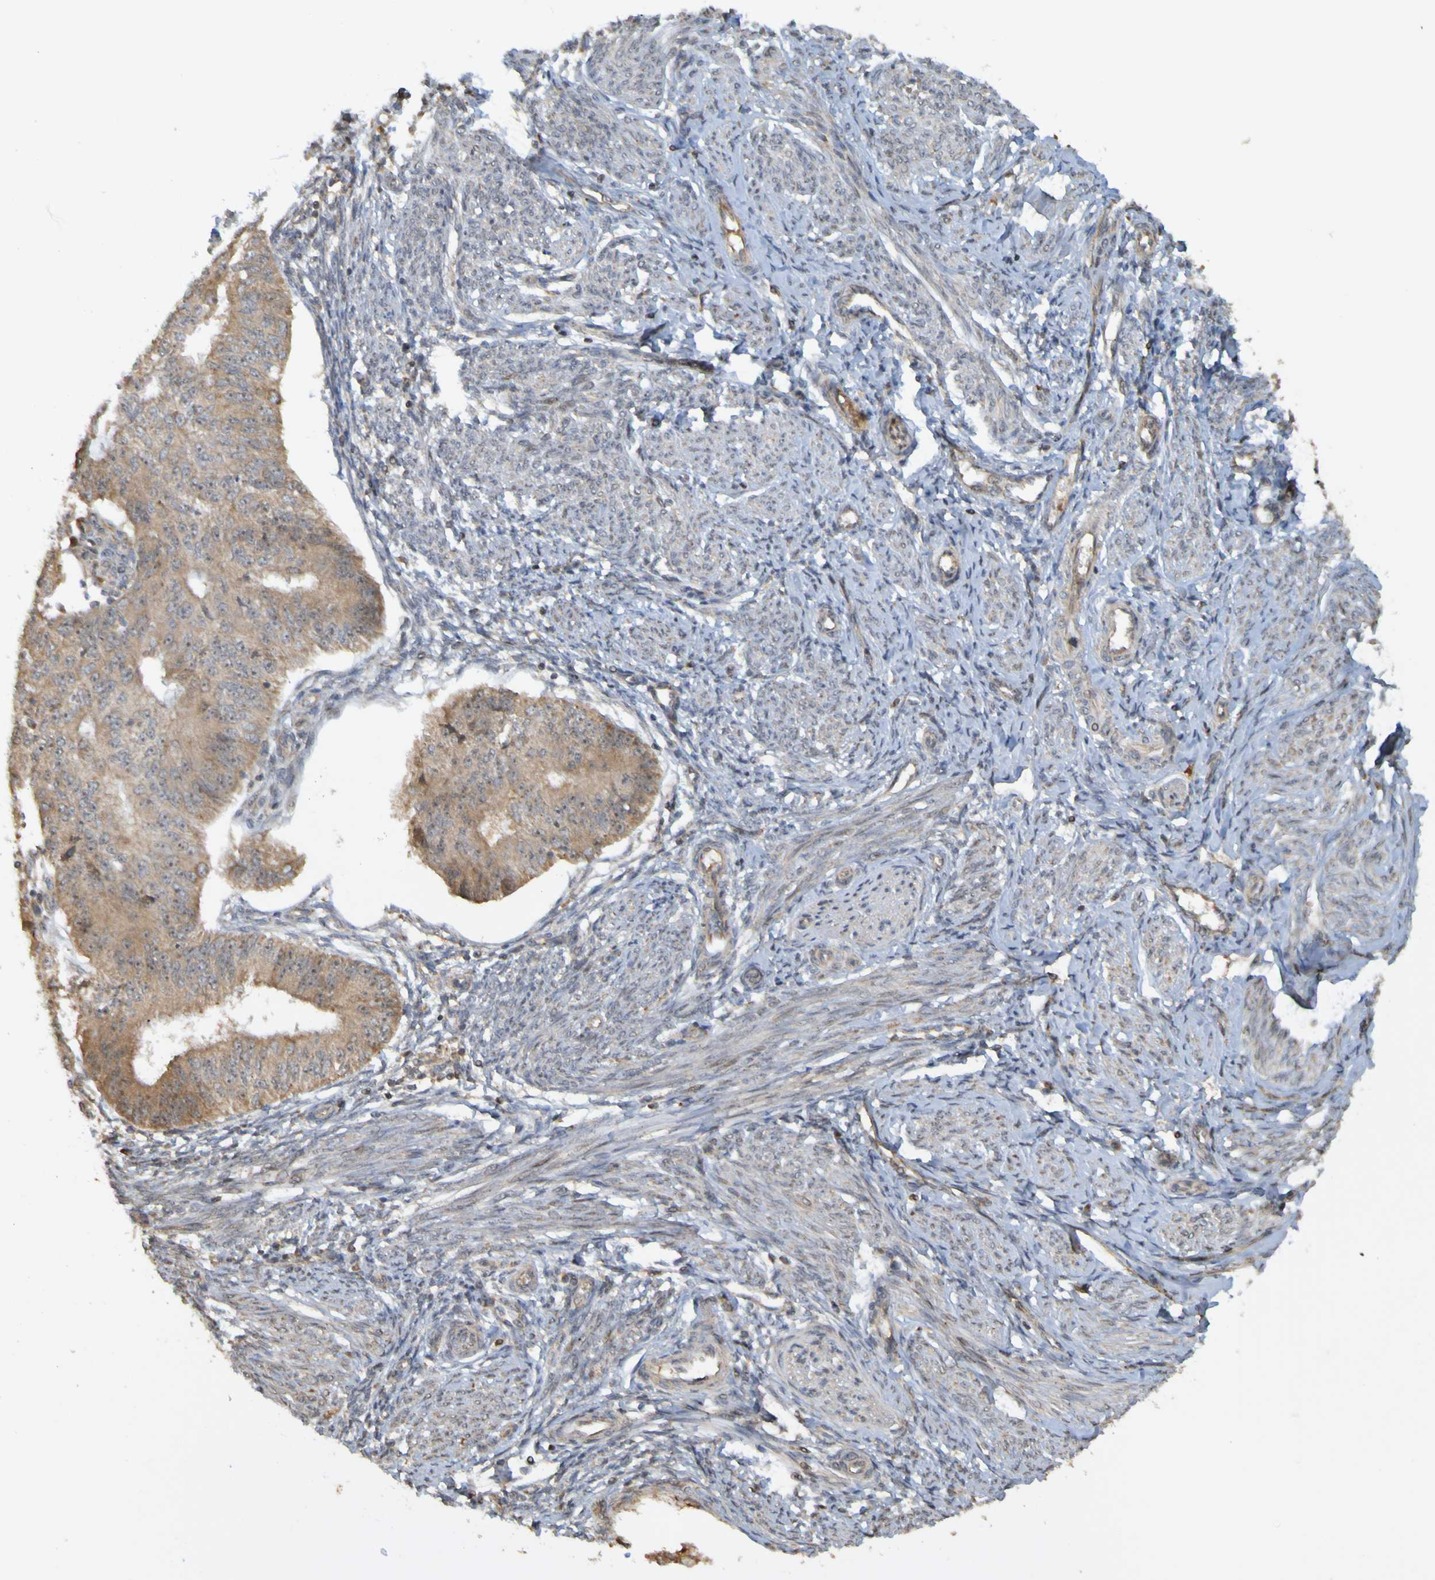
{"staining": {"intensity": "strong", "quantity": ">75%", "location": "cytoplasmic/membranous"}, "tissue": "endometrial cancer", "cell_type": "Tumor cells", "image_type": "cancer", "snomed": [{"axis": "morphology", "description": "Adenocarcinoma, NOS"}, {"axis": "topography", "description": "Endometrium"}], "caption": "High-magnification brightfield microscopy of adenocarcinoma (endometrial) stained with DAB (3,3'-diaminobenzidine) (brown) and counterstained with hematoxylin (blue). tumor cells exhibit strong cytoplasmic/membranous expression is seen in about>75% of cells. (Brightfield microscopy of DAB IHC at high magnification).", "gene": "TMBIM1", "patient": {"sex": "female", "age": 32}}